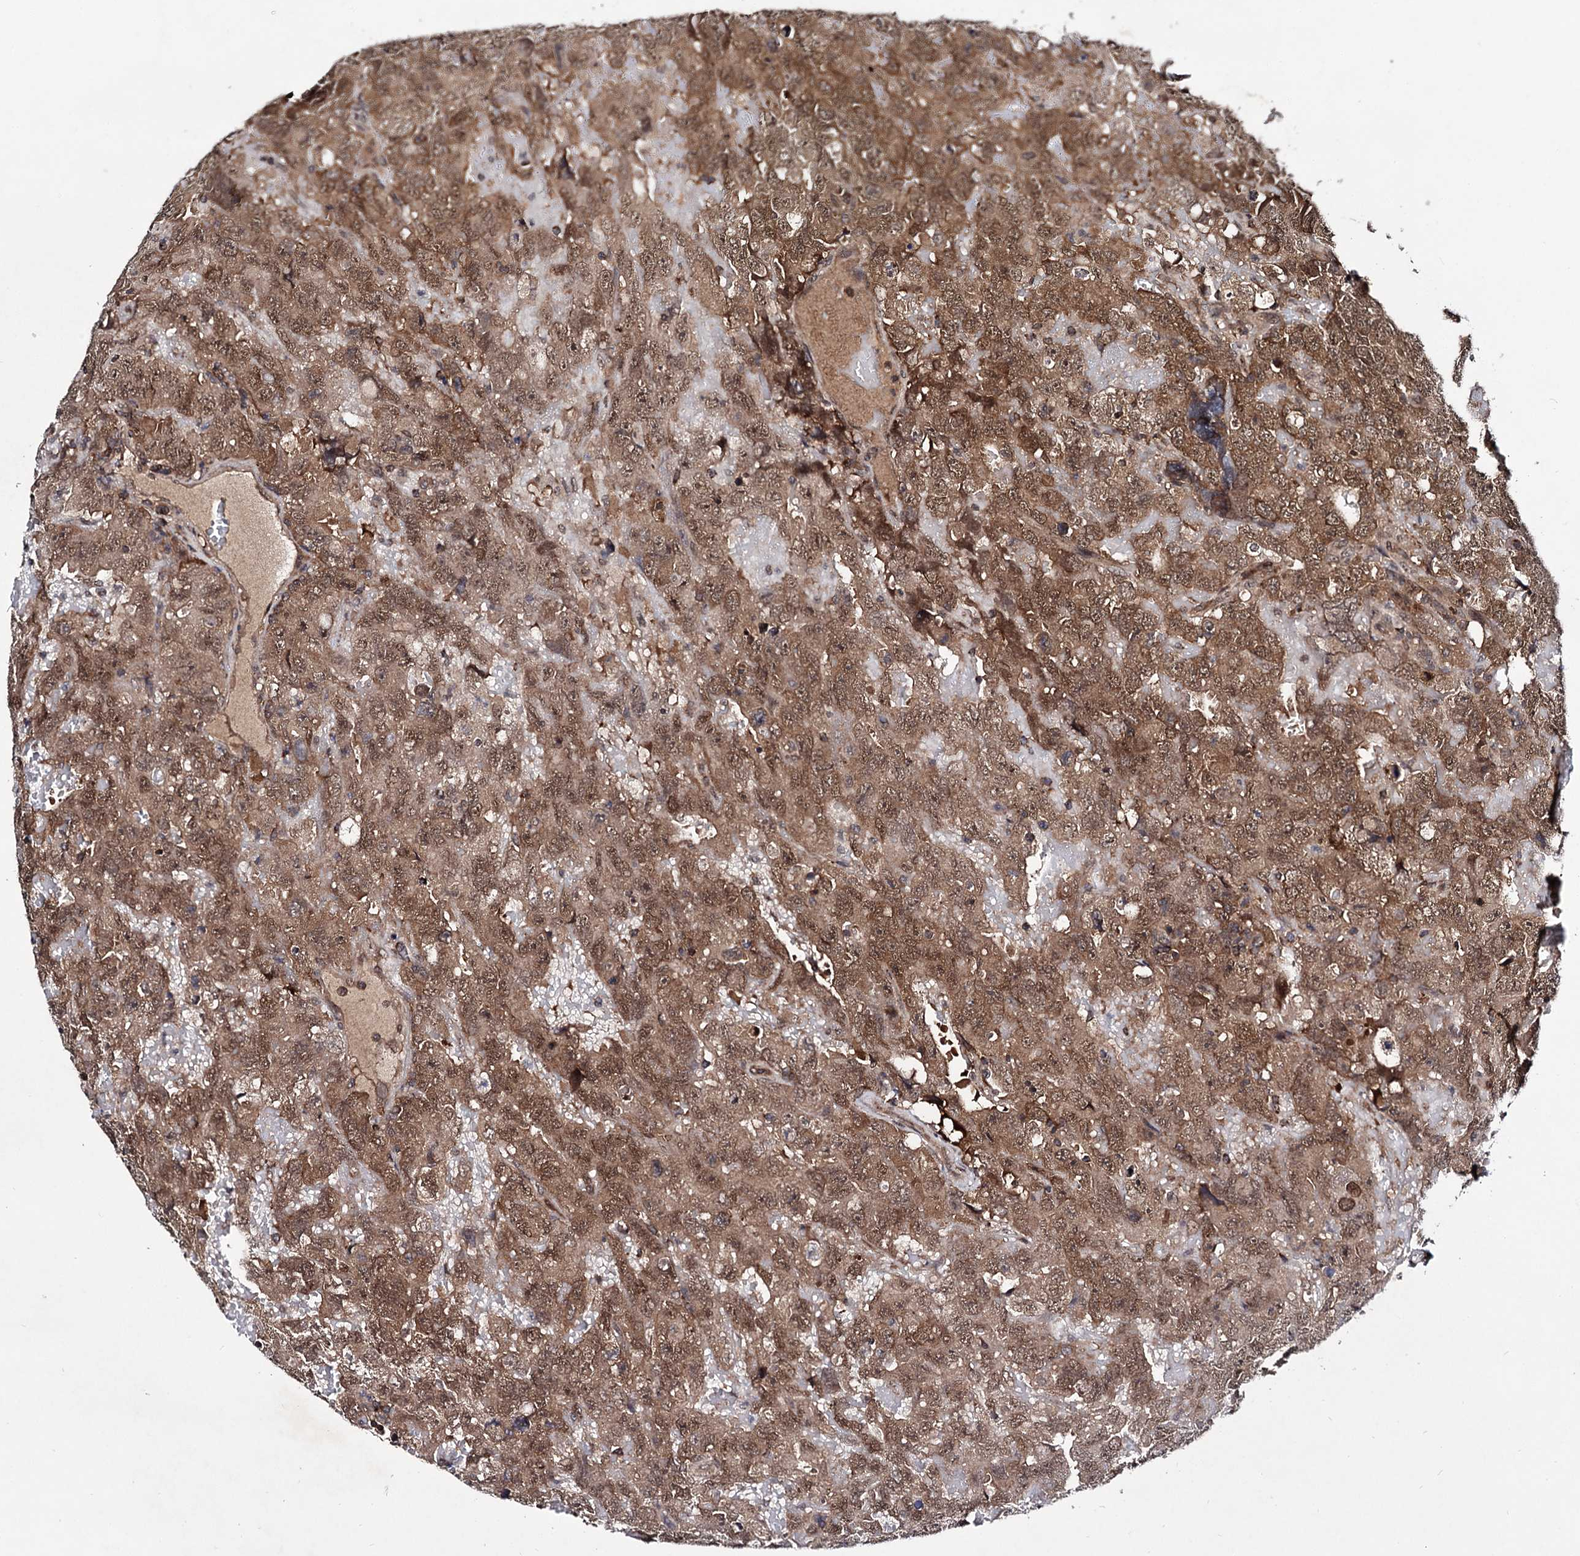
{"staining": {"intensity": "strong", "quantity": ">75%", "location": "cytoplasmic/membranous,nuclear"}, "tissue": "testis cancer", "cell_type": "Tumor cells", "image_type": "cancer", "snomed": [{"axis": "morphology", "description": "Carcinoma, Embryonal, NOS"}, {"axis": "topography", "description": "Testis"}], "caption": "This is a micrograph of immunohistochemistry (IHC) staining of testis cancer (embryonal carcinoma), which shows strong expression in the cytoplasmic/membranous and nuclear of tumor cells.", "gene": "MICAL2", "patient": {"sex": "male", "age": 45}}